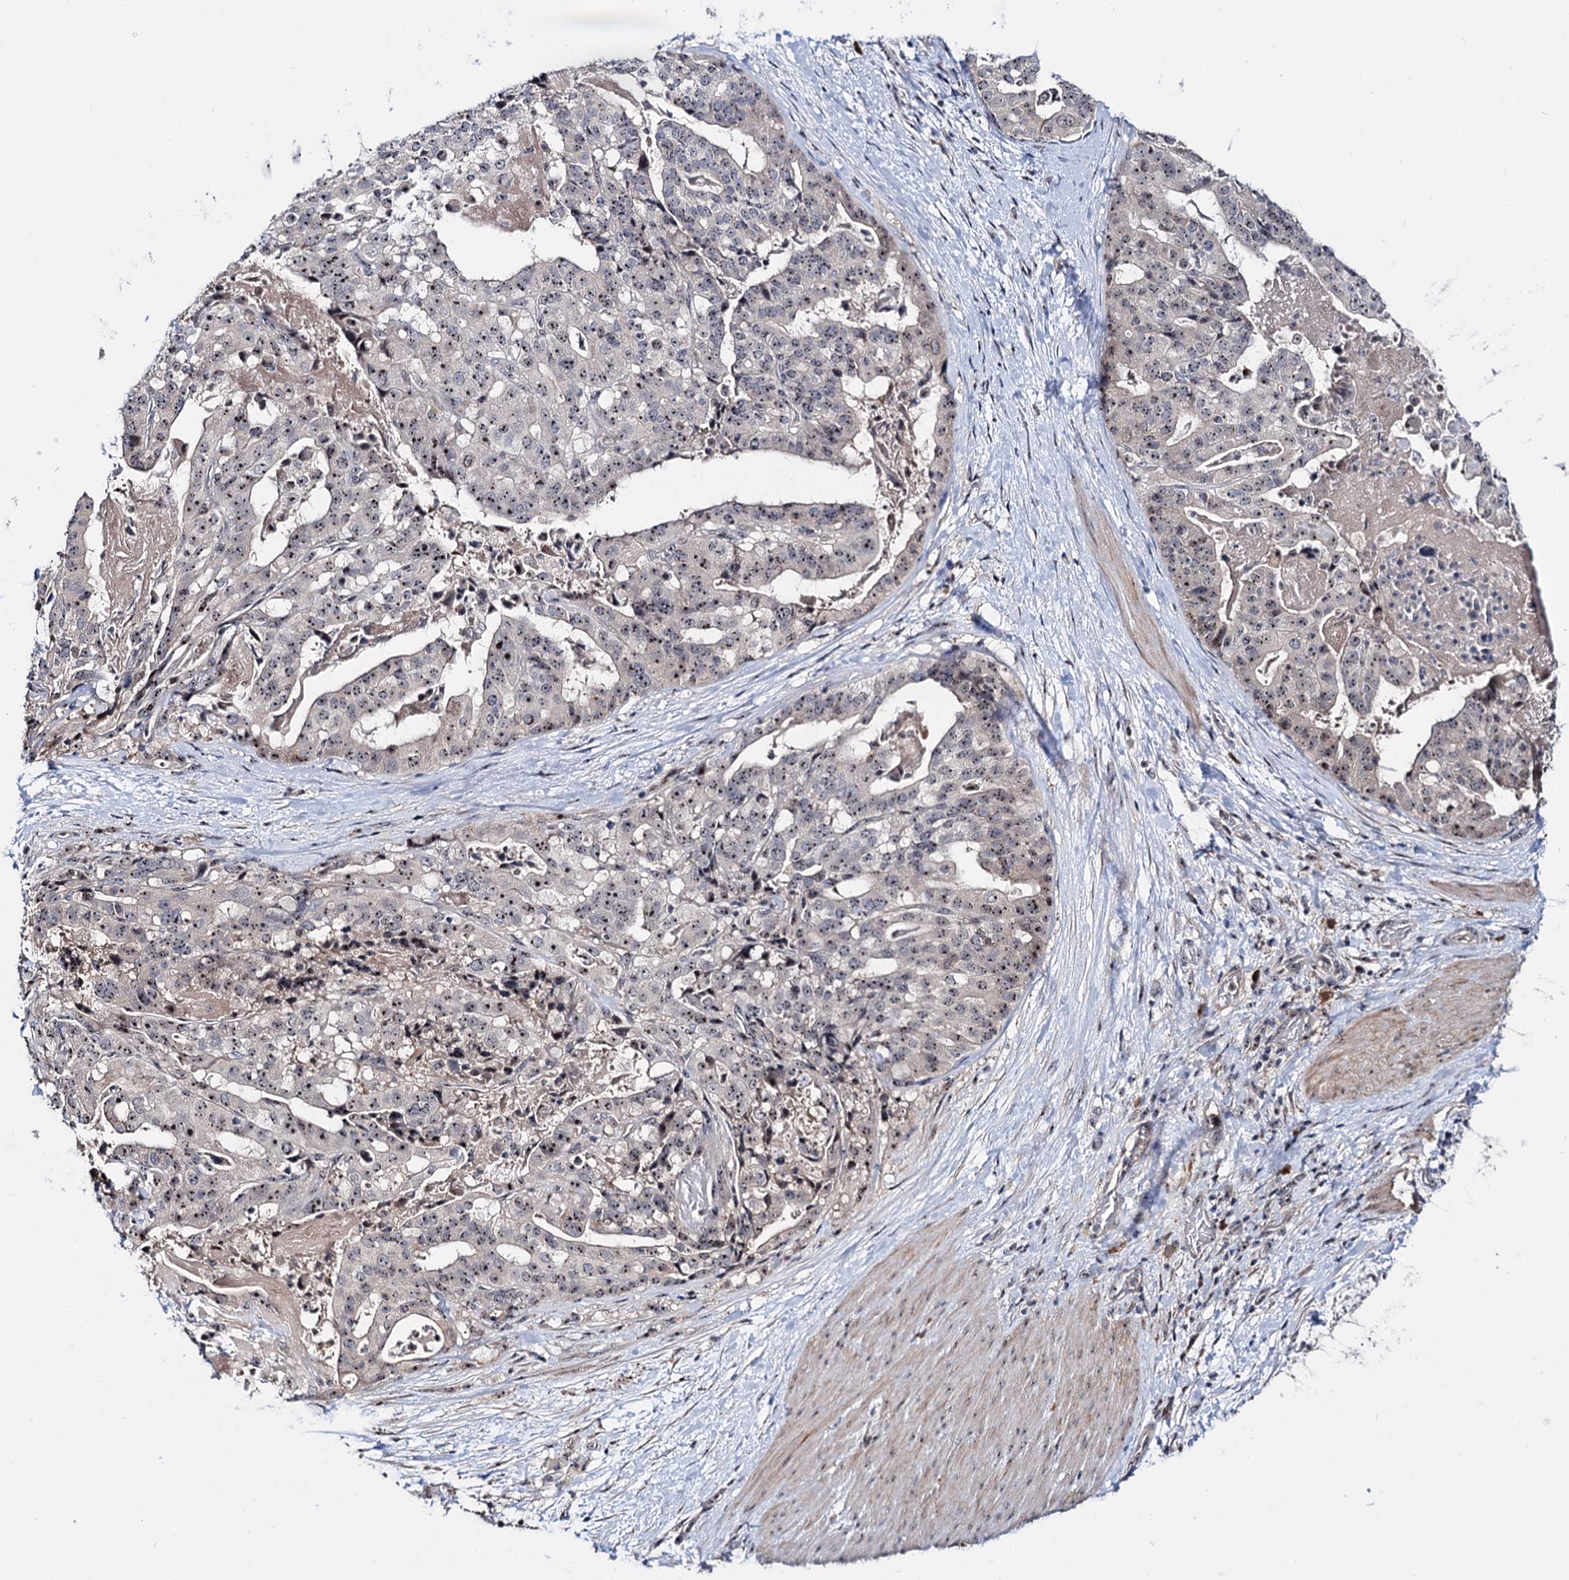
{"staining": {"intensity": "moderate", "quantity": "25%-75%", "location": "nuclear"}, "tissue": "stomach cancer", "cell_type": "Tumor cells", "image_type": "cancer", "snomed": [{"axis": "morphology", "description": "Adenocarcinoma, NOS"}, {"axis": "topography", "description": "Stomach"}], "caption": "Moderate nuclear protein expression is appreciated in about 25%-75% of tumor cells in adenocarcinoma (stomach).", "gene": "SUPT20H", "patient": {"sex": "male", "age": 48}}